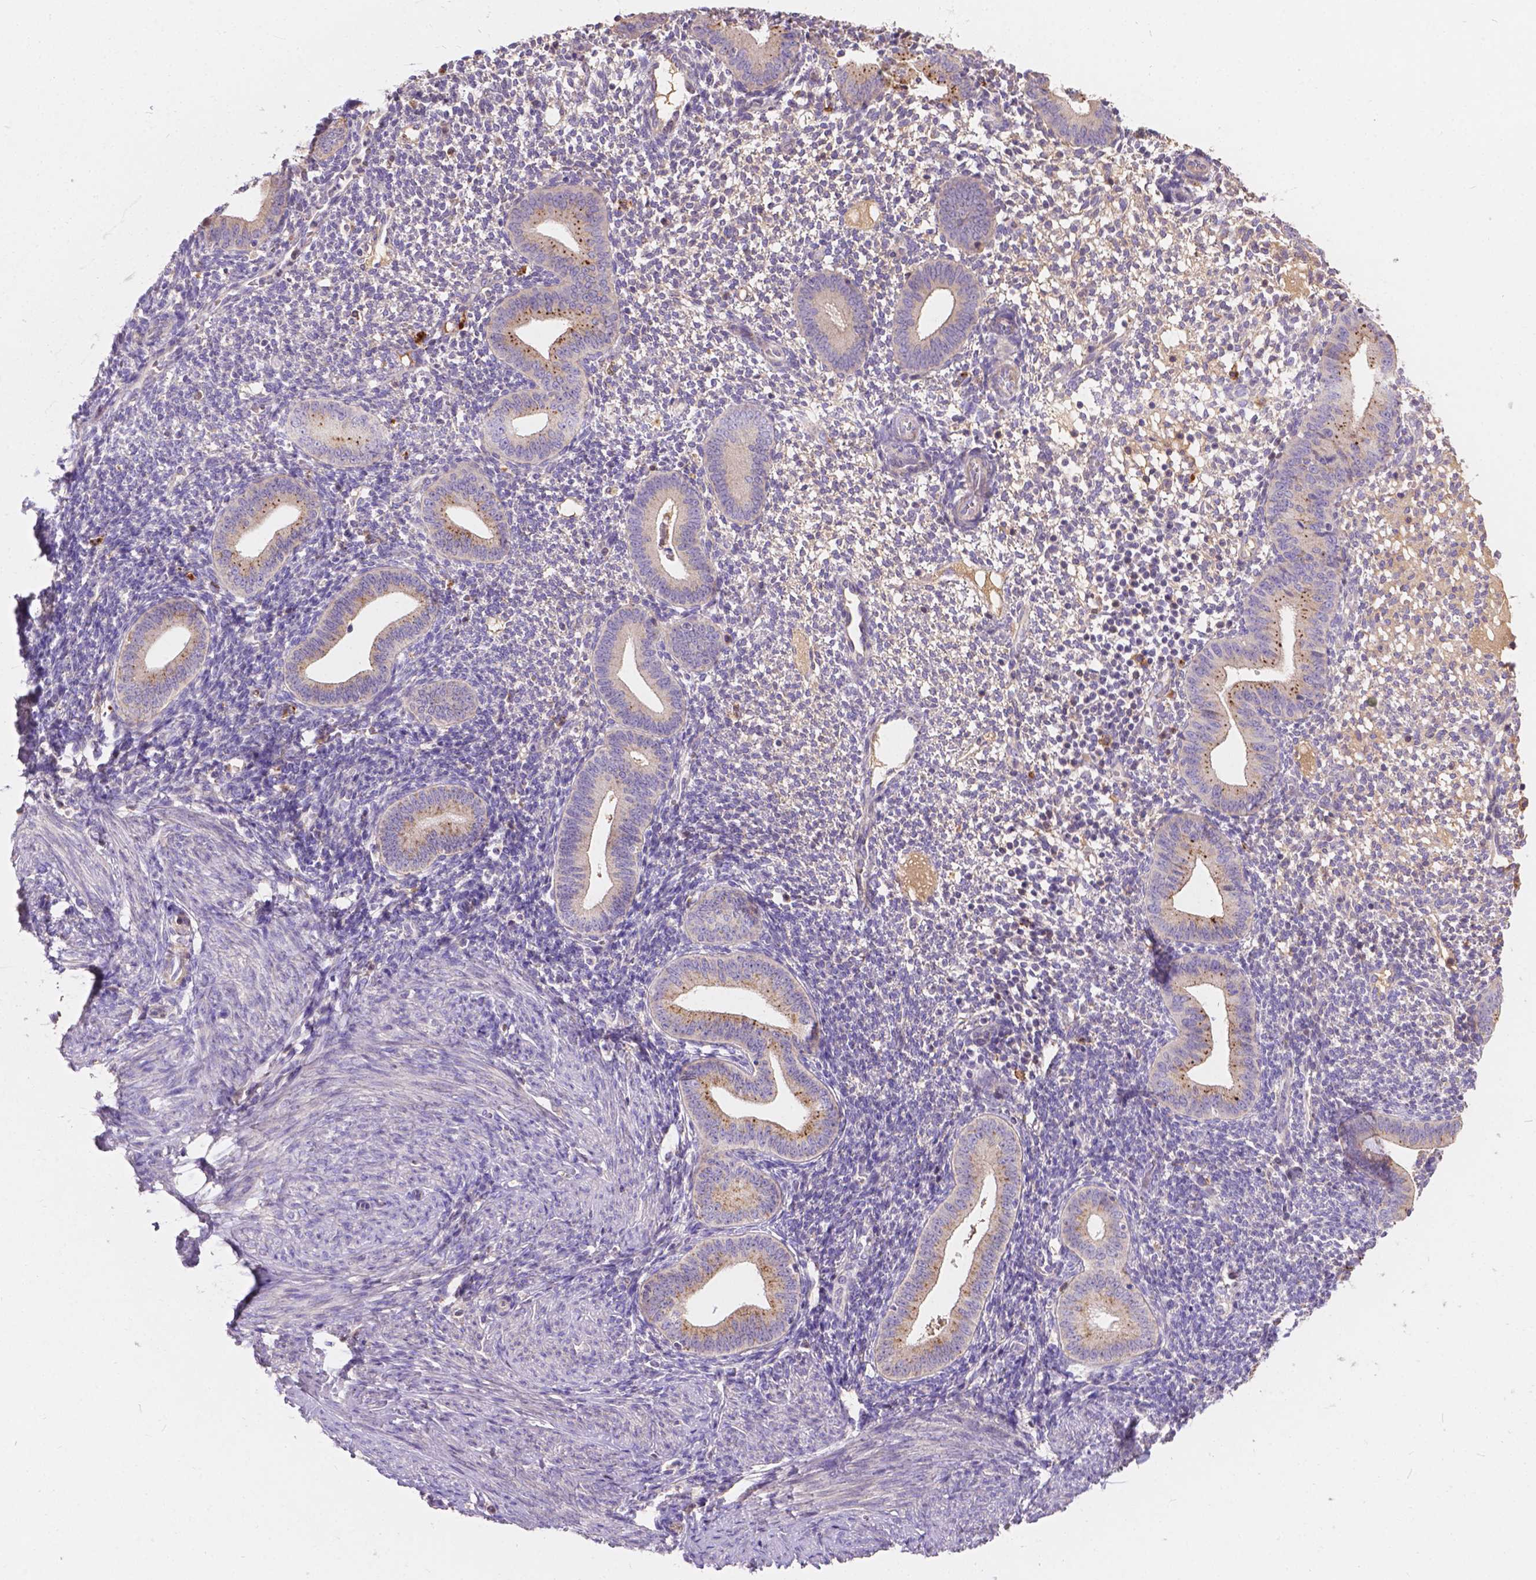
{"staining": {"intensity": "negative", "quantity": "none", "location": "none"}, "tissue": "endometrium", "cell_type": "Cells in endometrial stroma", "image_type": "normal", "snomed": [{"axis": "morphology", "description": "Normal tissue, NOS"}, {"axis": "topography", "description": "Endometrium"}], "caption": "Immunohistochemistry (IHC) micrograph of unremarkable endometrium: human endometrium stained with DAB (3,3'-diaminobenzidine) exhibits no significant protein expression in cells in endometrial stroma.", "gene": "CDK10", "patient": {"sex": "female", "age": 40}}